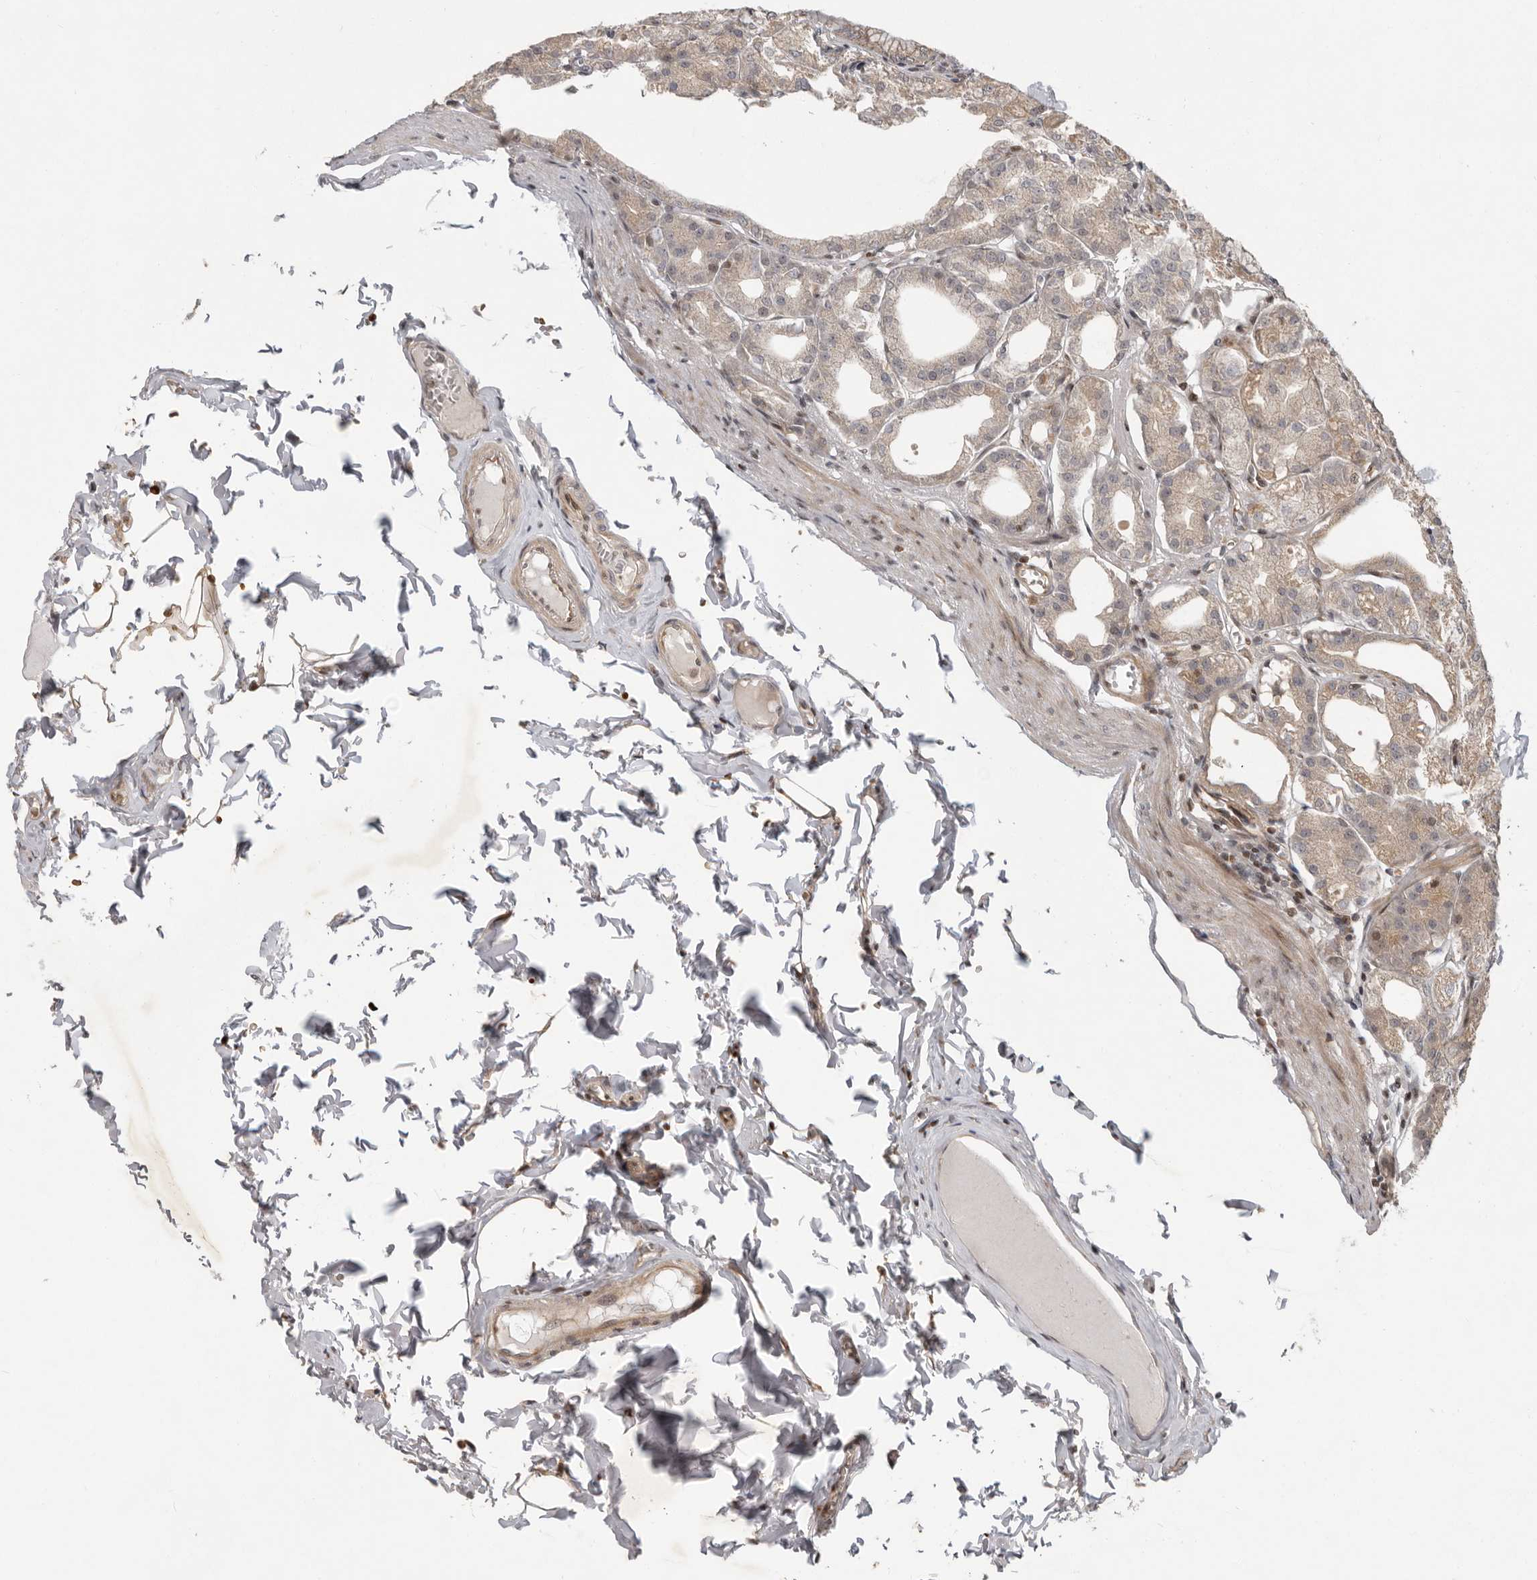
{"staining": {"intensity": "weak", "quantity": "25%-75%", "location": "cytoplasmic/membranous,nuclear"}, "tissue": "stomach", "cell_type": "Glandular cells", "image_type": "normal", "snomed": [{"axis": "morphology", "description": "Normal tissue, NOS"}, {"axis": "topography", "description": "Stomach, lower"}], "caption": "High-magnification brightfield microscopy of benign stomach stained with DAB (brown) and counterstained with hematoxylin (blue). glandular cells exhibit weak cytoplasmic/membranous,nuclear expression is appreciated in about25%-75% of cells.", "gene": "RABIF", "patient": {"sex": "male", "age": 71}}